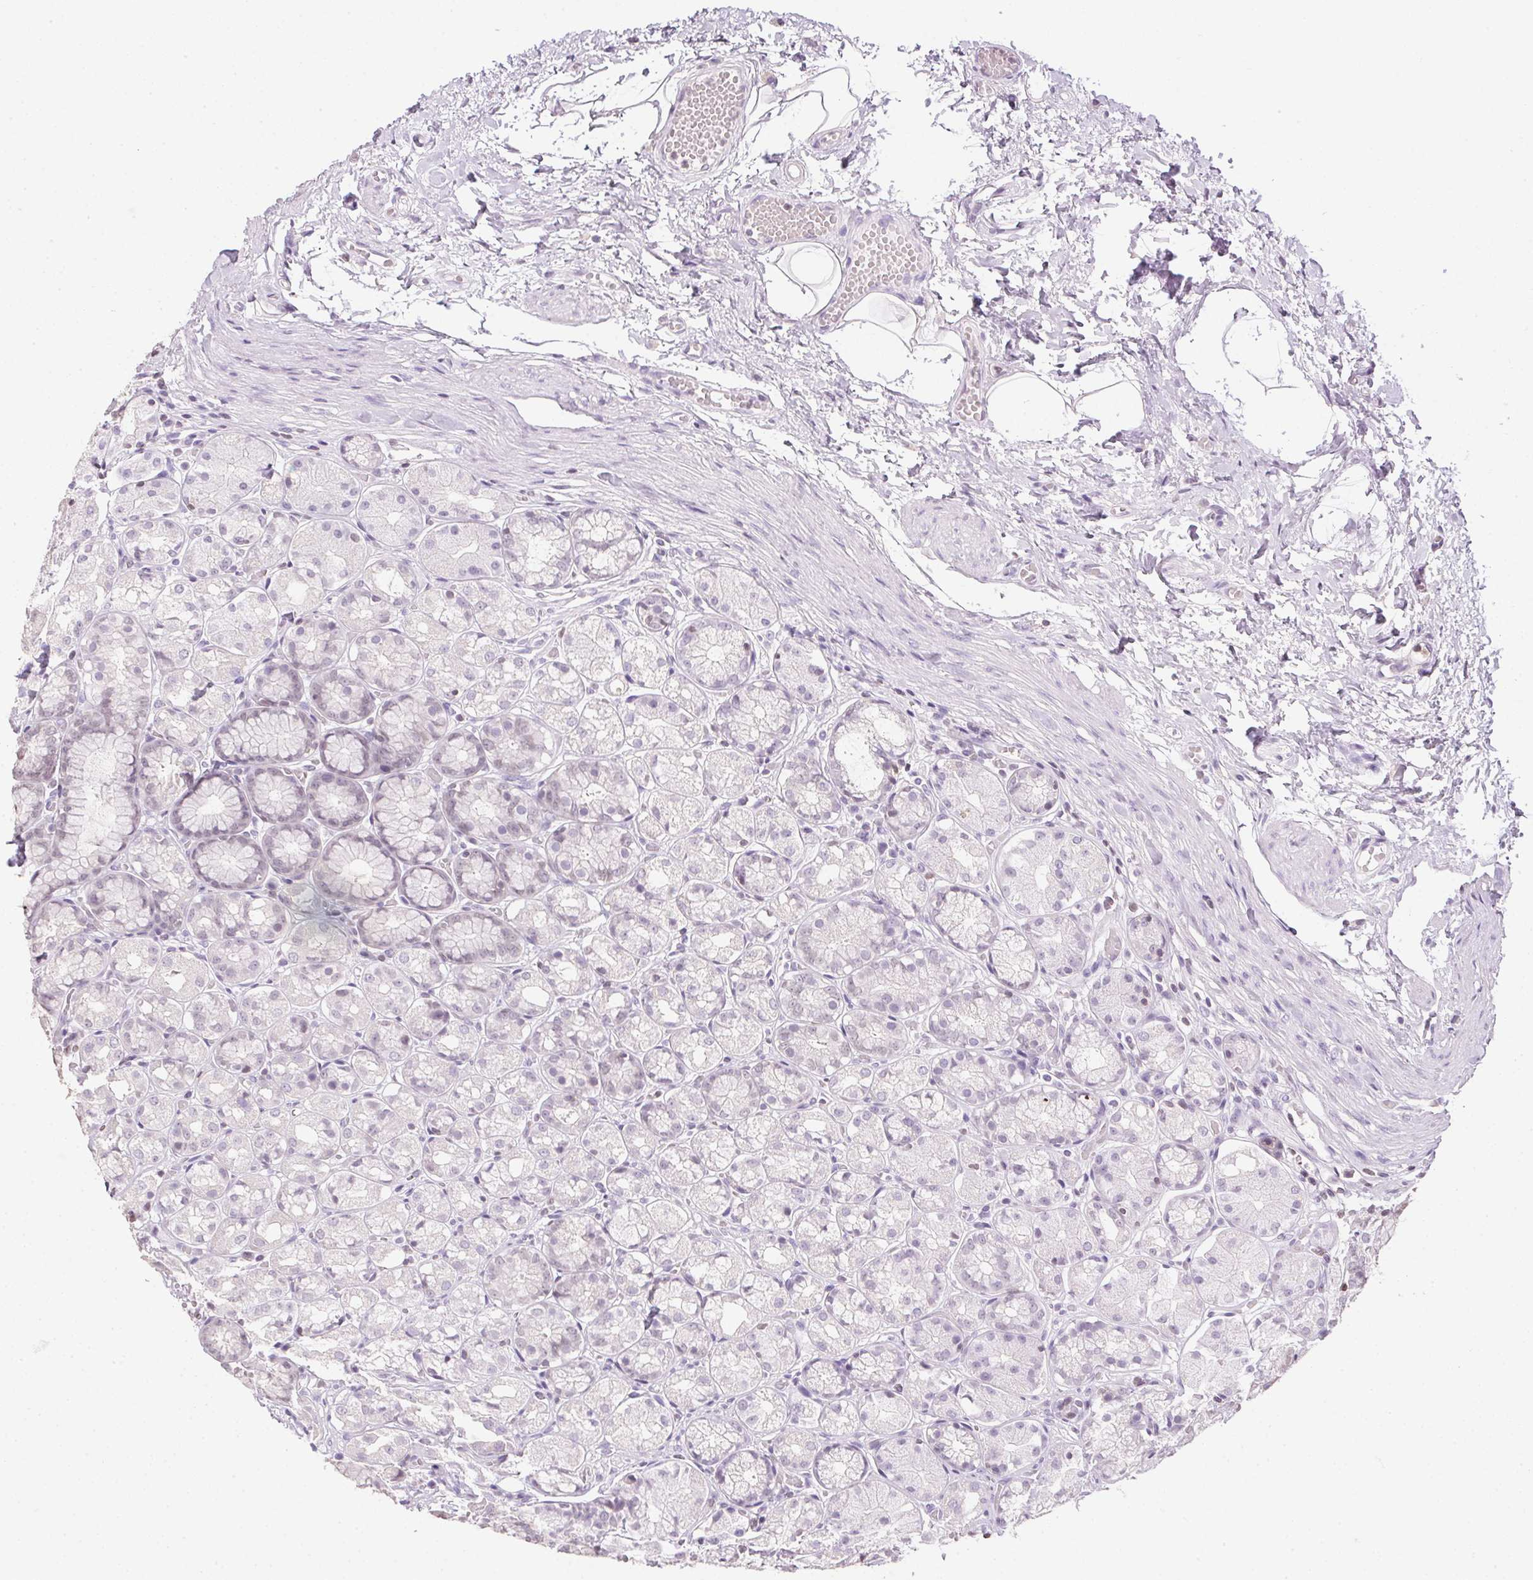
{"staining": {"intensity": "negative", "quantity": "none", "location": "none"}, "tissue": "stomach", "cell_type": "Glandular cells", "image_type": "normal", "snomed": [{"axis": "morphology", "description": "Normal tissue, NOS"}, {"axis": "topography", "description": "Stomach"}], "caption": "High power microscopy micrograph of an immunohistochemistry micrograph of benign stomach, revealing no significant expression in glandular cells.", "gene": "PRL", "patient": {"sex": "male", "age": 70}}